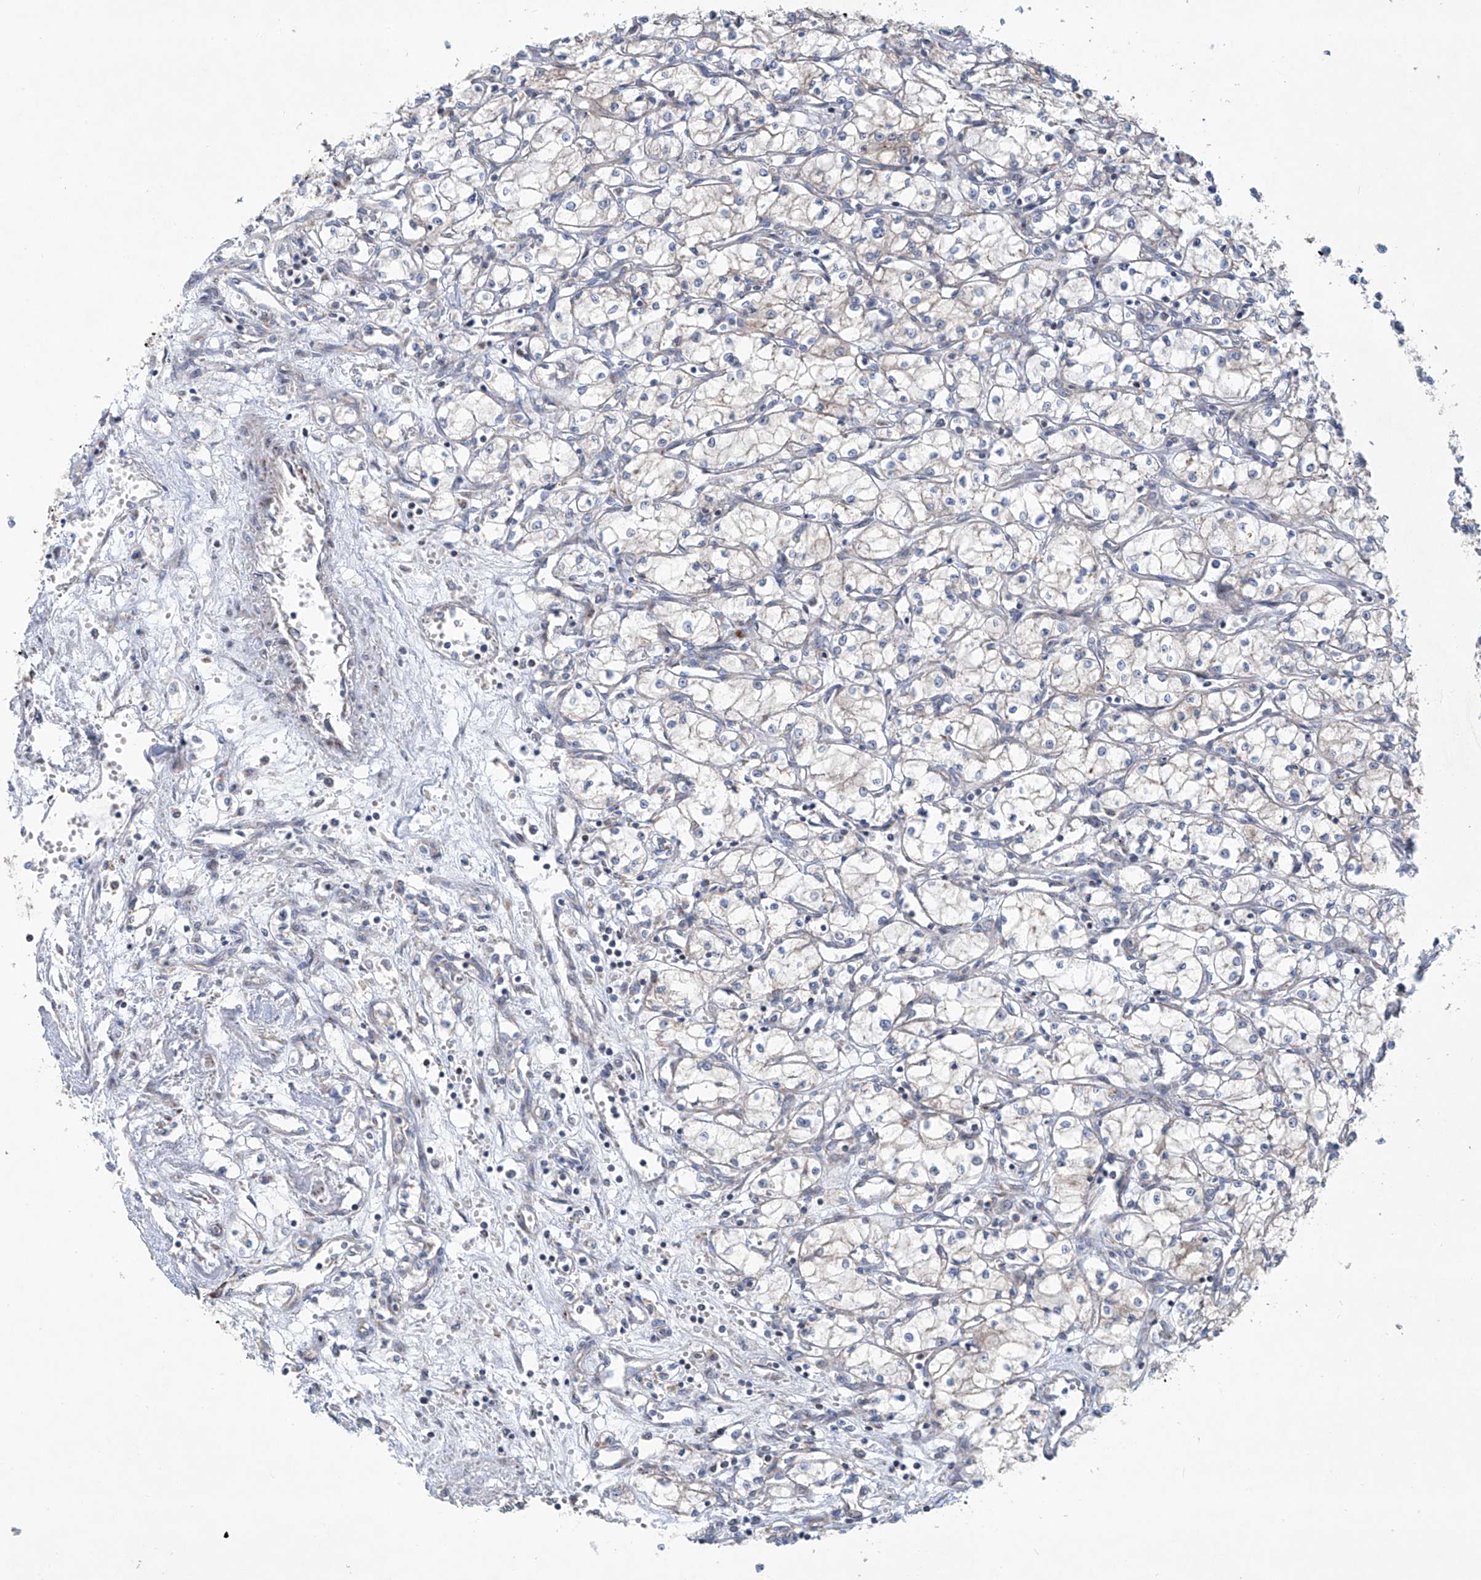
{"staining": {"intensity": "negative", "quantity": "none", "location": "none"}, "tissue": "renal cancer", "cell_type": "Tumor cells", "image_type": "cancer", "snomed": [{"axis": "morphology", "description": "Adenocarcinoma, NOS"}, {"axis": "topography", "description": "Kidney"}], "caption": "DAB (3,3'-diaminobenzidine) immunohistochemical staining of human adenocarcinoma (renal) reveals no significant expression in tumor cells.", "gene": "KLC4", "patient": {"sex": "male", "age": 59}}